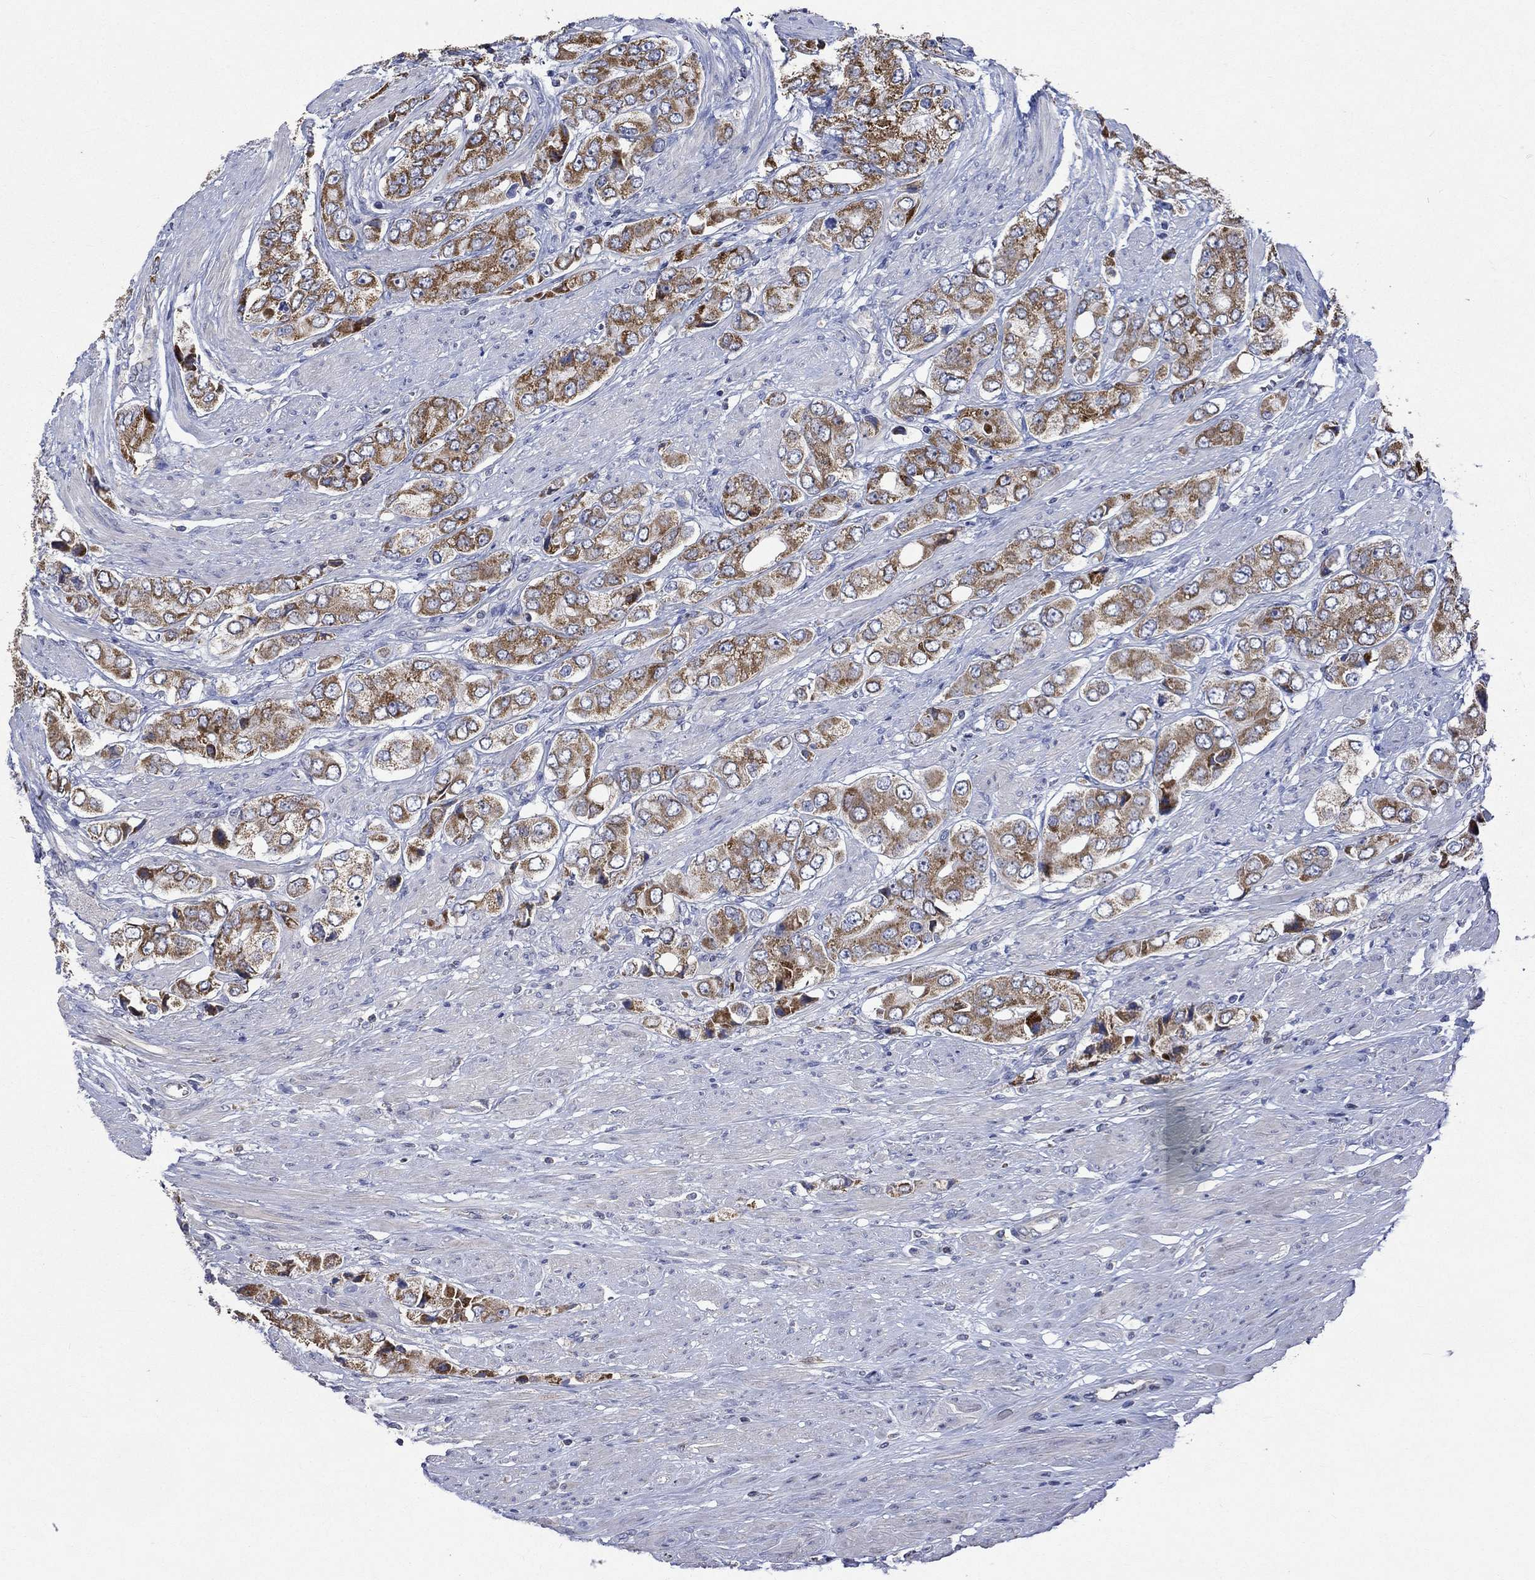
{"staining": {"intensity": "moderate", "quantity": ">75%", "location": "cytoplasmic/membranous"}, "tissue": "prostate cancer", "cell_type": "Tumor cells", "image_type": "cancer", "snomed": [{"axis": "morphology", "description": "Adenocarcinoma, Low grade"}, {"axis": "topography", "description": "Prostate"}], "caption": "Immunohistochemistry (IHC) of prostate cancer (adenocarcinoma (low-grade)) reveals medium levels of moderate cytoplasmic/membranous positivity in approximately >75% of tumor cells.", "gene": "UGT8", "patient": {"sex": "male", "age": 69}}